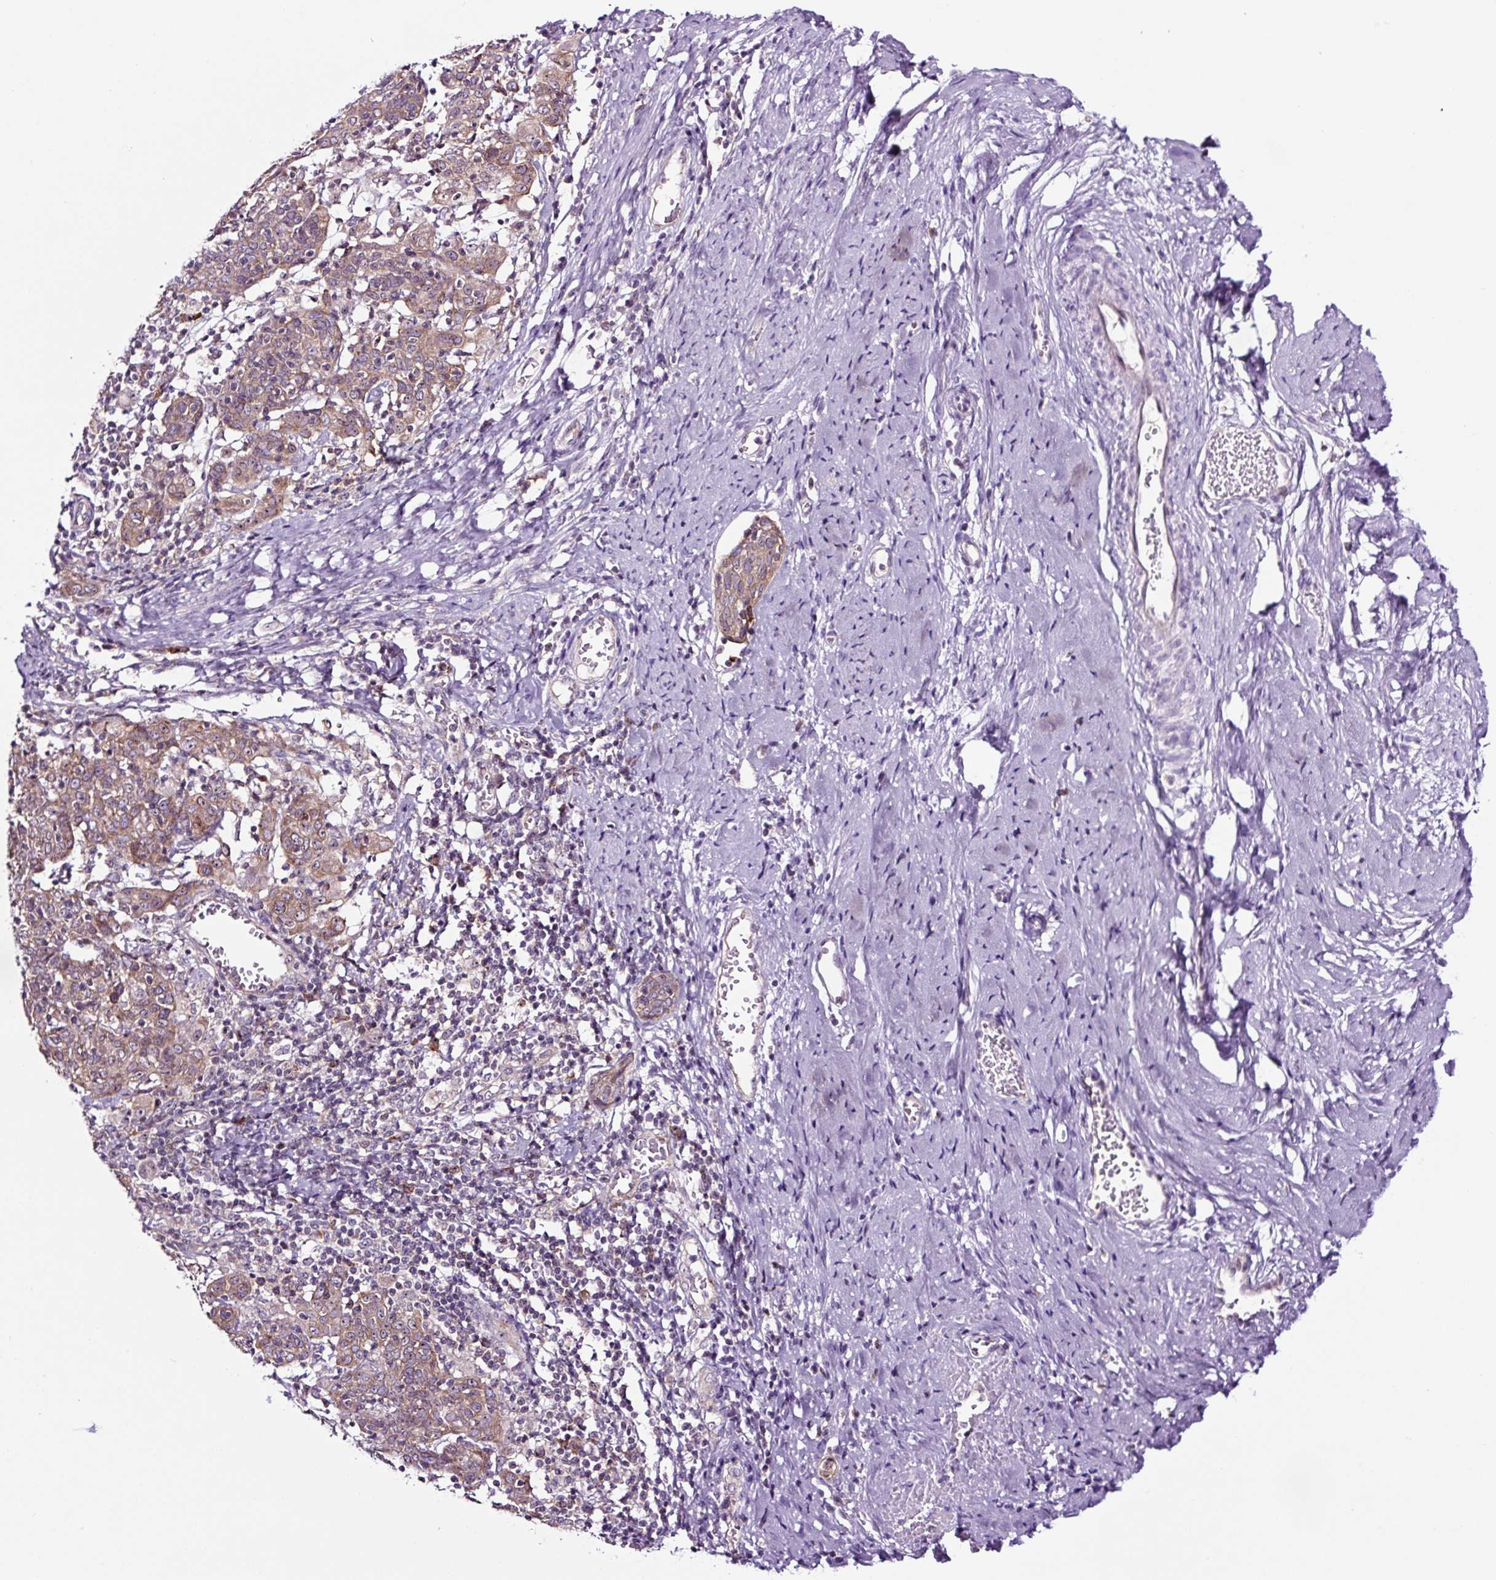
{"staining": {"intensity": "weak", "quantity": "<25%", "location": "cytoplasmic/membranous"}, "tissue": "cervical cancer", "cell_type": "Tumor cells", "image_type": "cancer", "snomed": [{"axis": "morphology", "description": "Squamous cell carcinoma, NOS"}, {"axis": "topography", "description": "Cervix"}], "caption": "DAB immunohistochemical staining of human squamous cell carcinoma (cervical) shows no significant staining in tumor cells.", "gene": "NOM1", "patient": {"sex": "female", "age": 67}}